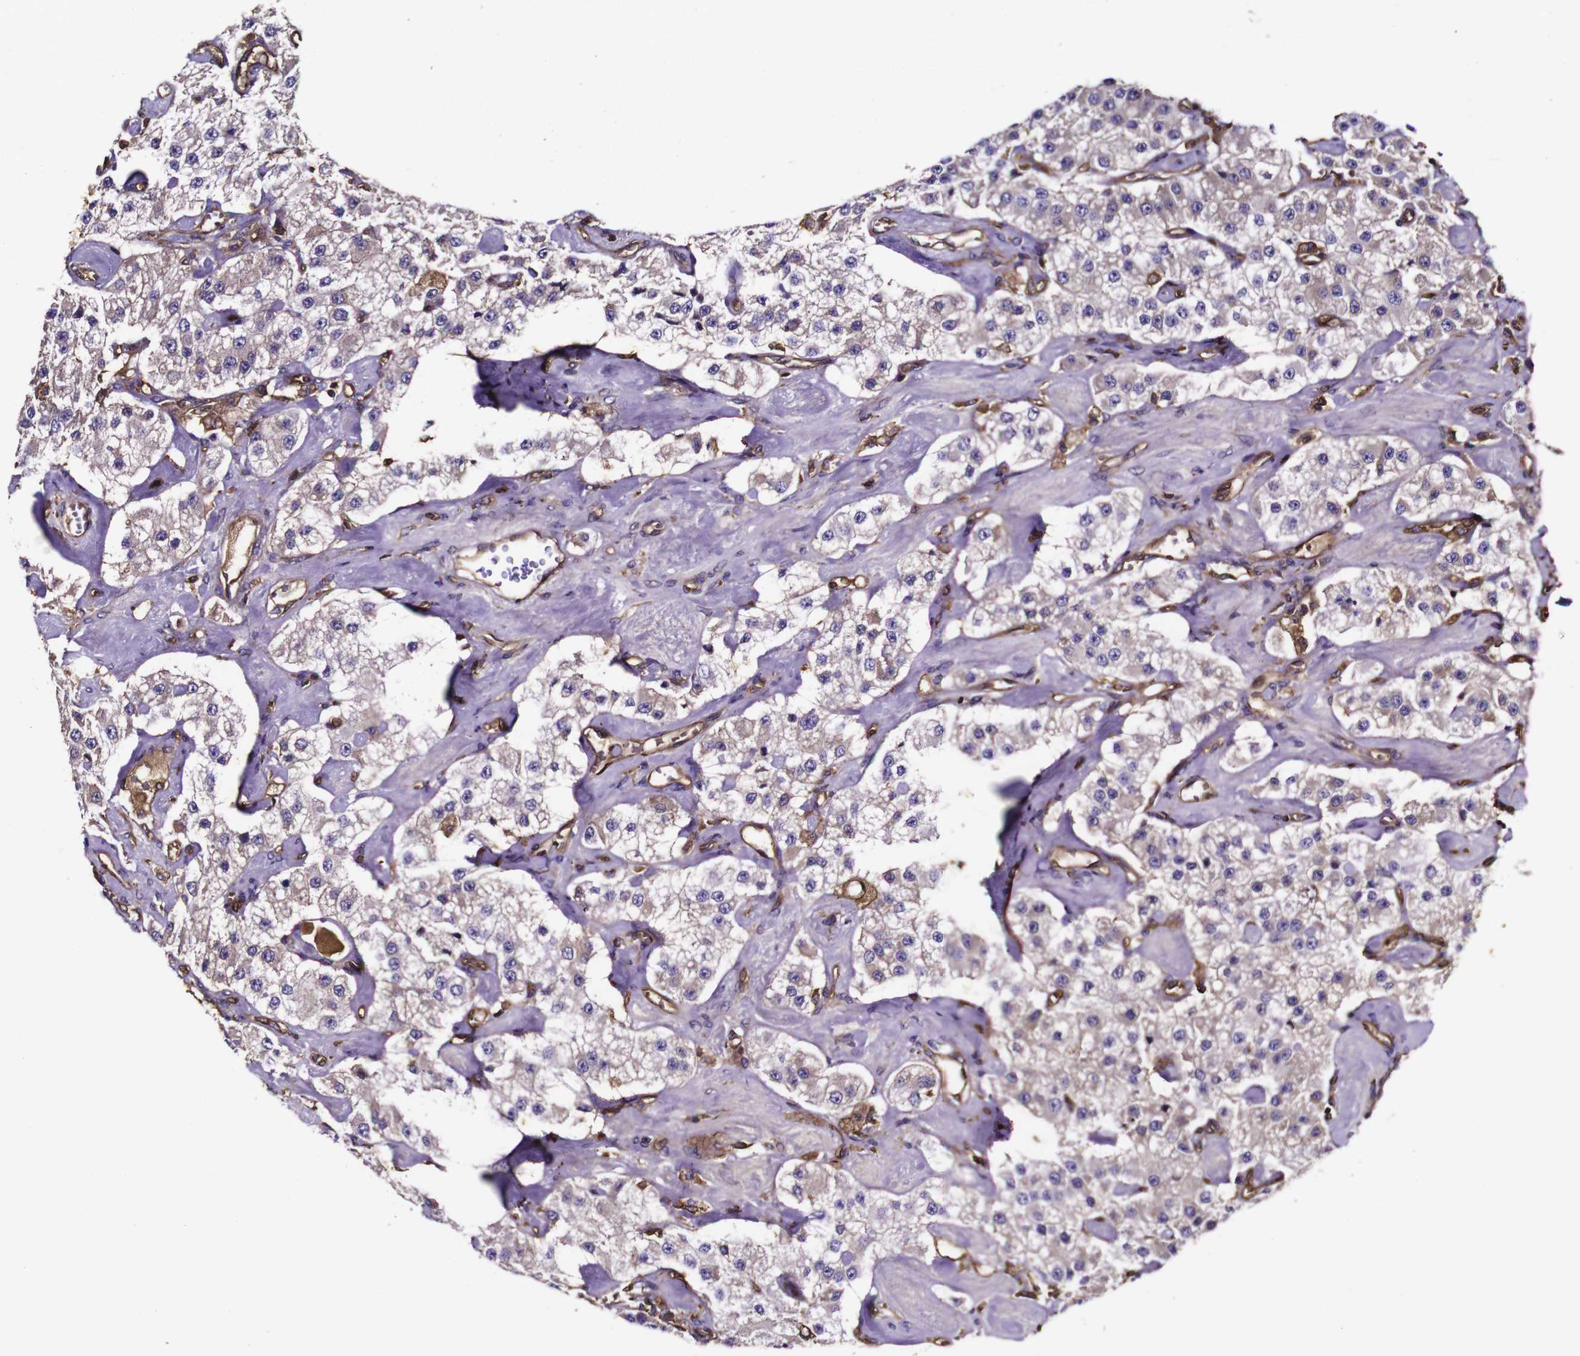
{"staining": {"intensity": "weak", "quantity": ">75%", "location": "cytoplasmic/membranous,nuclear"}, "tissue": "carcinoid", "cell_type": "Tumor cells", "image_type": "cancer", "snomed": [{"axis": "morphology", "description": "Carcinoid, malignant, NOS"}, {"axis": "topography", "description": "Pancreas"}], "caption": "Immunohistochemistry of carcinoid displays low levels of weak cytoplasmic/membranous and nuclear positivity in approximately >75% of tumor cells.", "gene": "MSN", "patient": {"sex": "male", "age": 41}}